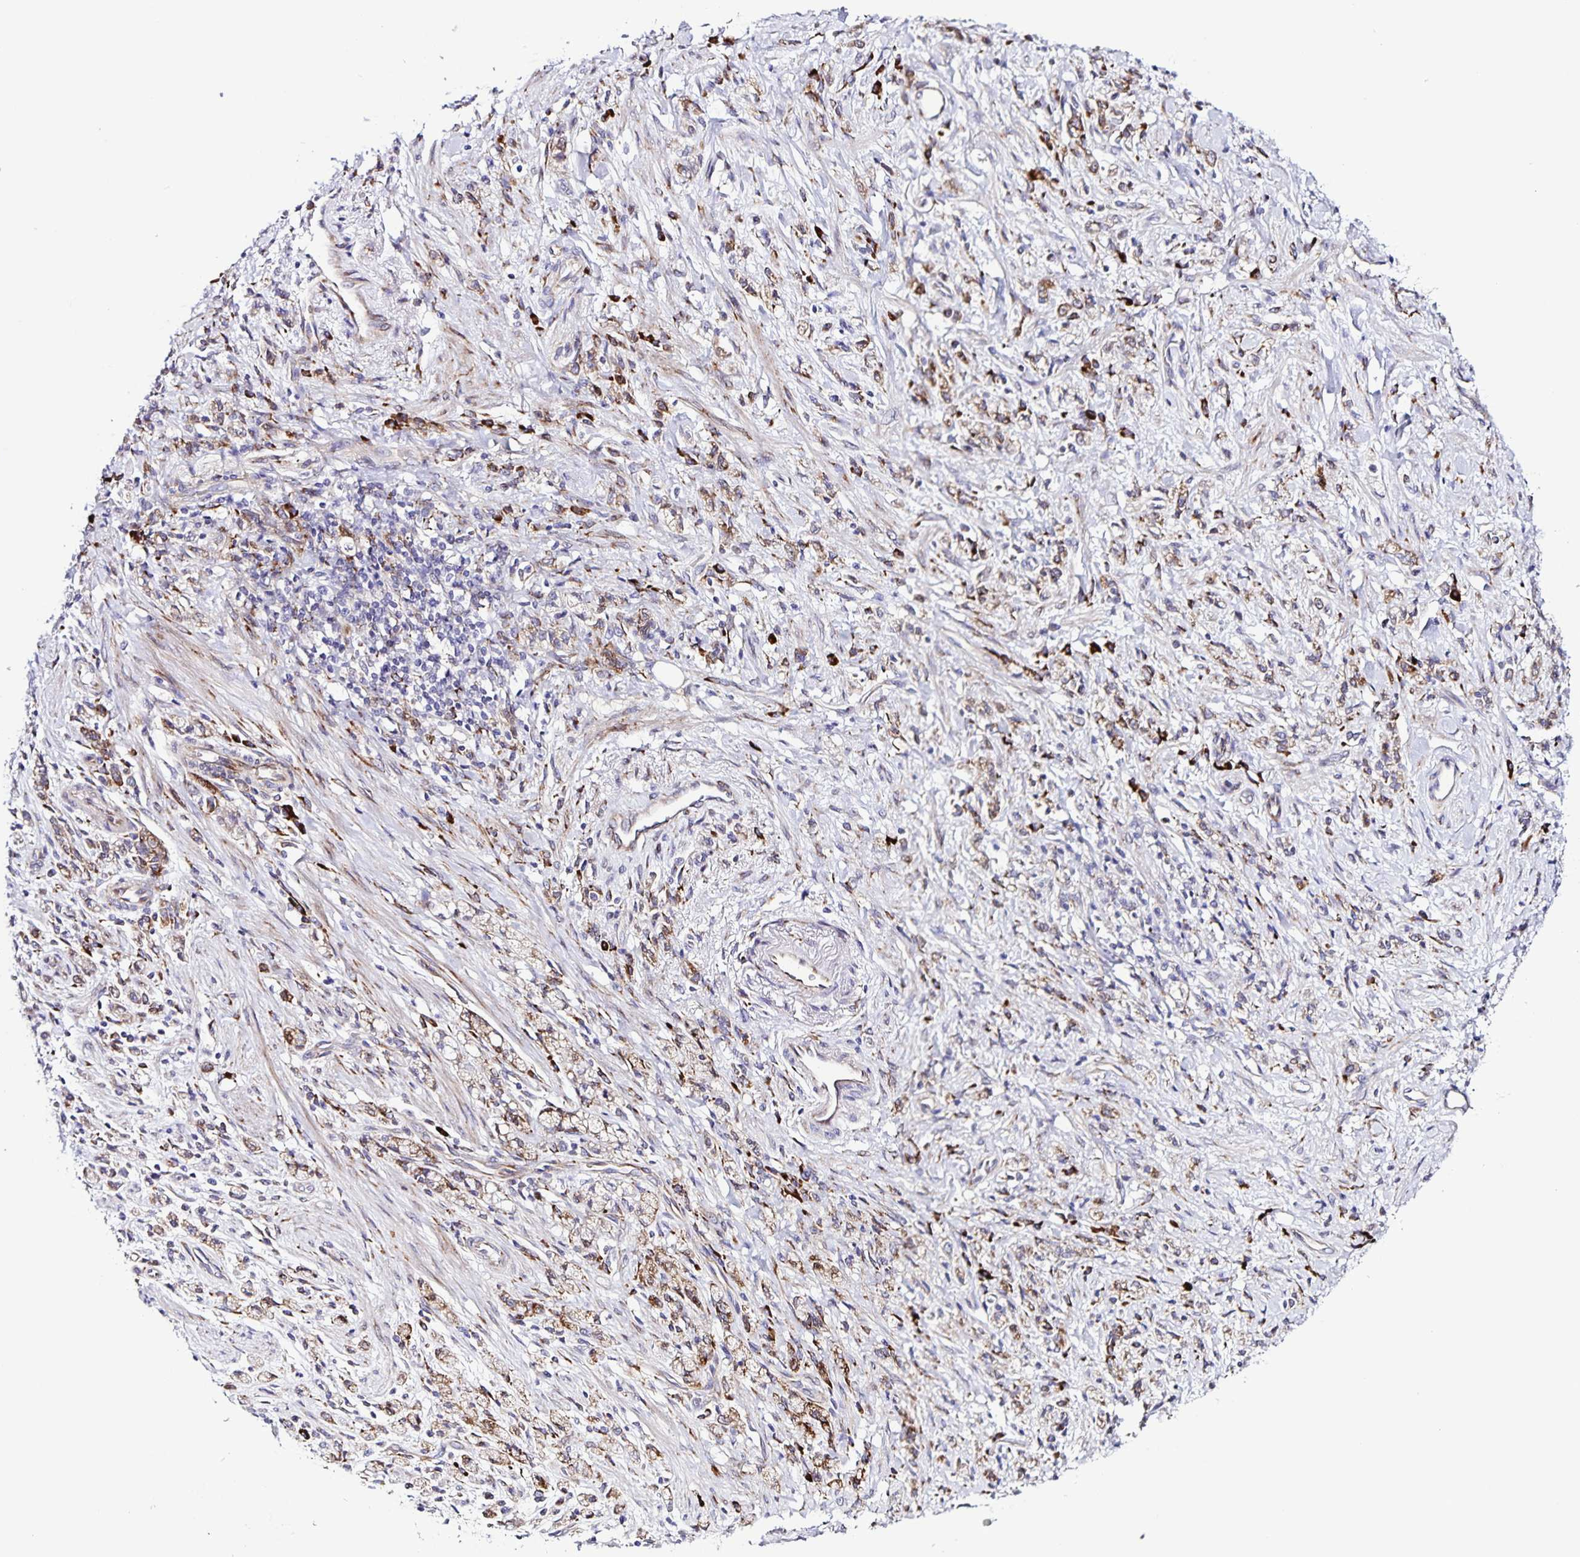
{"staining": {"intensity": "moderate", "quantity": "25%-75%", "location": "cytoplasmic/membranous"}, "tissue": "stomach cancer", "cell_type": "Tumor cells", "image_type": "cancer", "snomed": [{"axis": "morphology", "description": "Adenocarcinoma, NOS"}, {"axis": "topography", "description": "Stomach"}], "caption": "Stomach cancer tissue demonstrates moderate cytoplasmic/membranous staining in approximately 25%-75% of tumor cells, visualized by immunohistochemistry. (DAB (3,3'-diaminobenzidine) IHC, brown staining for protein, blue staining for nuclei).", "gene": "OSBPL5", "patient": {"sex": "male", "age": 77}}